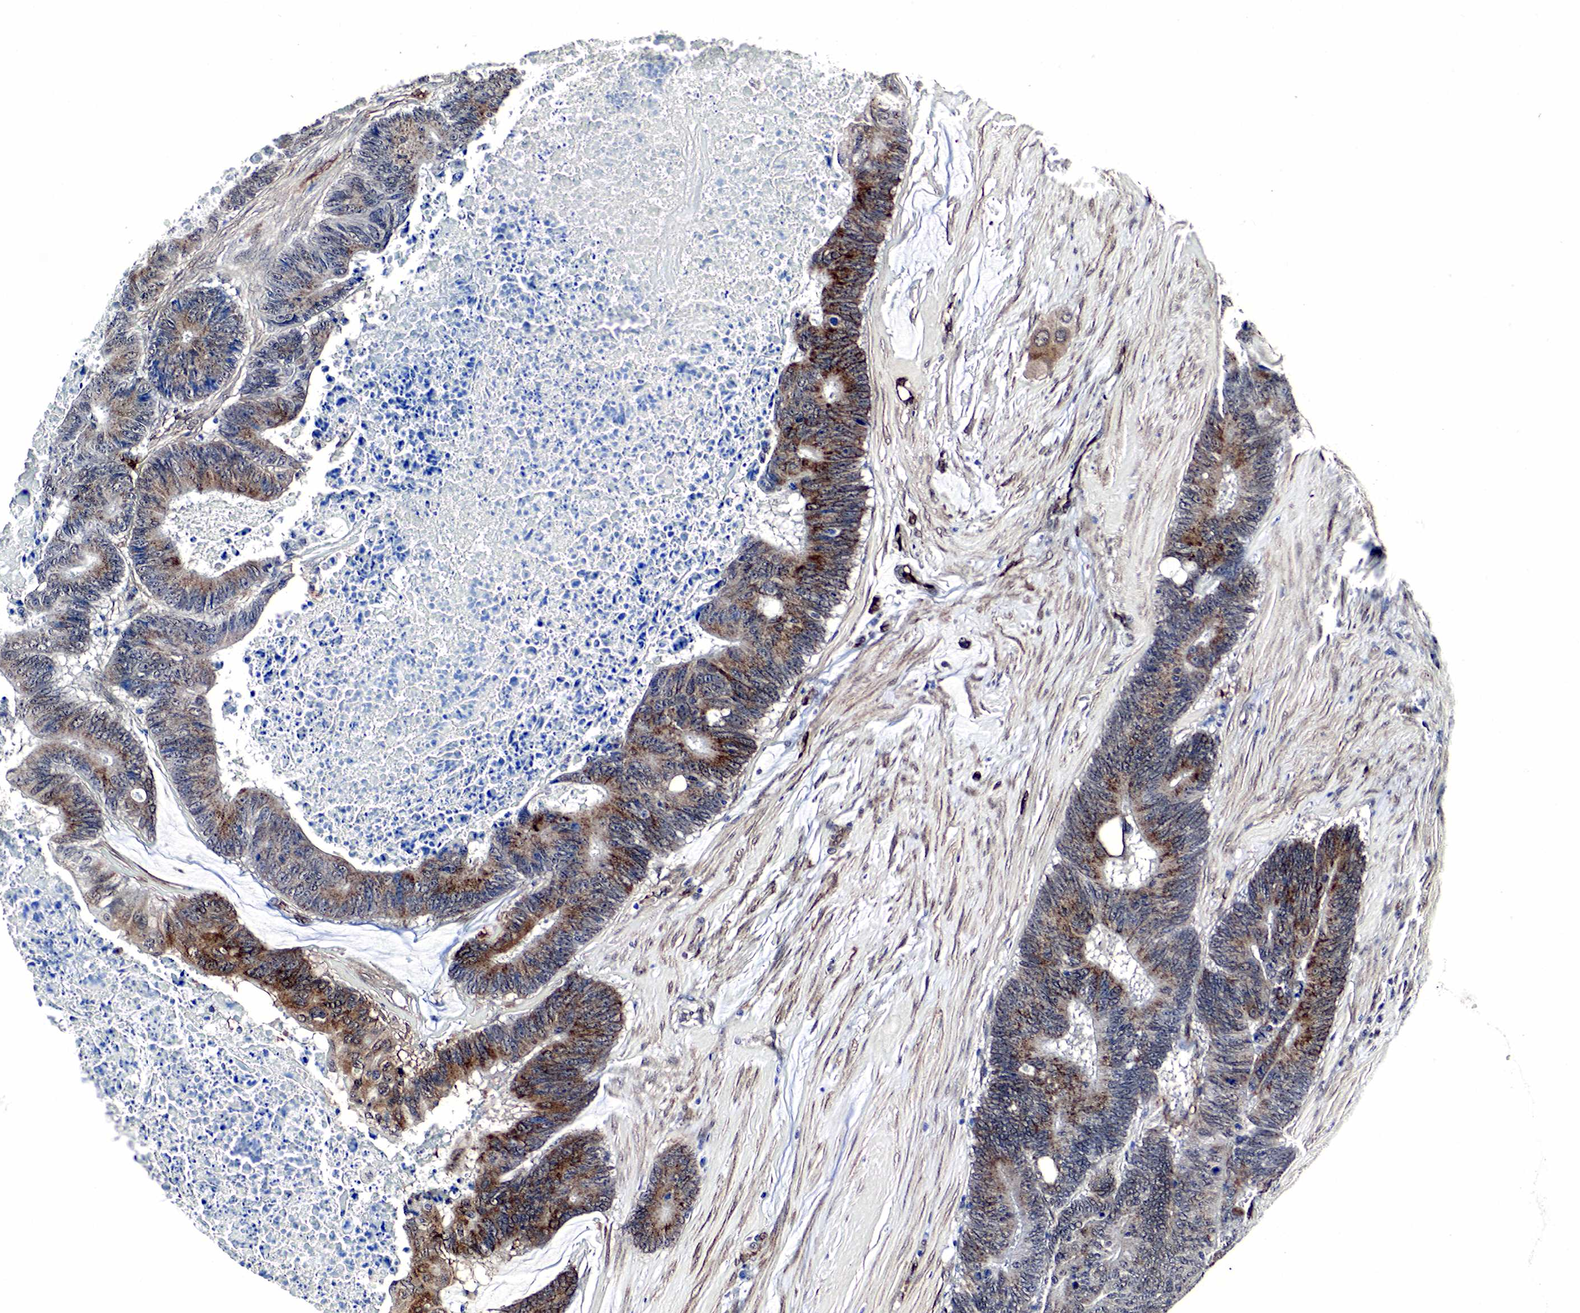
{"staining": {"intensity": "moderate", "quantity": "25%-75%", "location": "cytoplasmic/membranous"}, "tissue": "colorectal cancer", "cell_type": "Tumor cells", "image_type": "cancer", "snomed": [{"axis": "morphology", "description": "Adenocarcinoma, NOS"}, {"axis": "topography", "description": "Colon"}], "caption": "DAB (3,3'-diaminobenzidine) immunohistochemical staining of colorectal cancer shows moderate cytoplasmic/membranous protein expression in about 25%-75% of tumor cells. (IHC, brightfield microscopy, high magnification).", "gene": "SPIN1", "patient": {"sex": "male", "age": 65}}